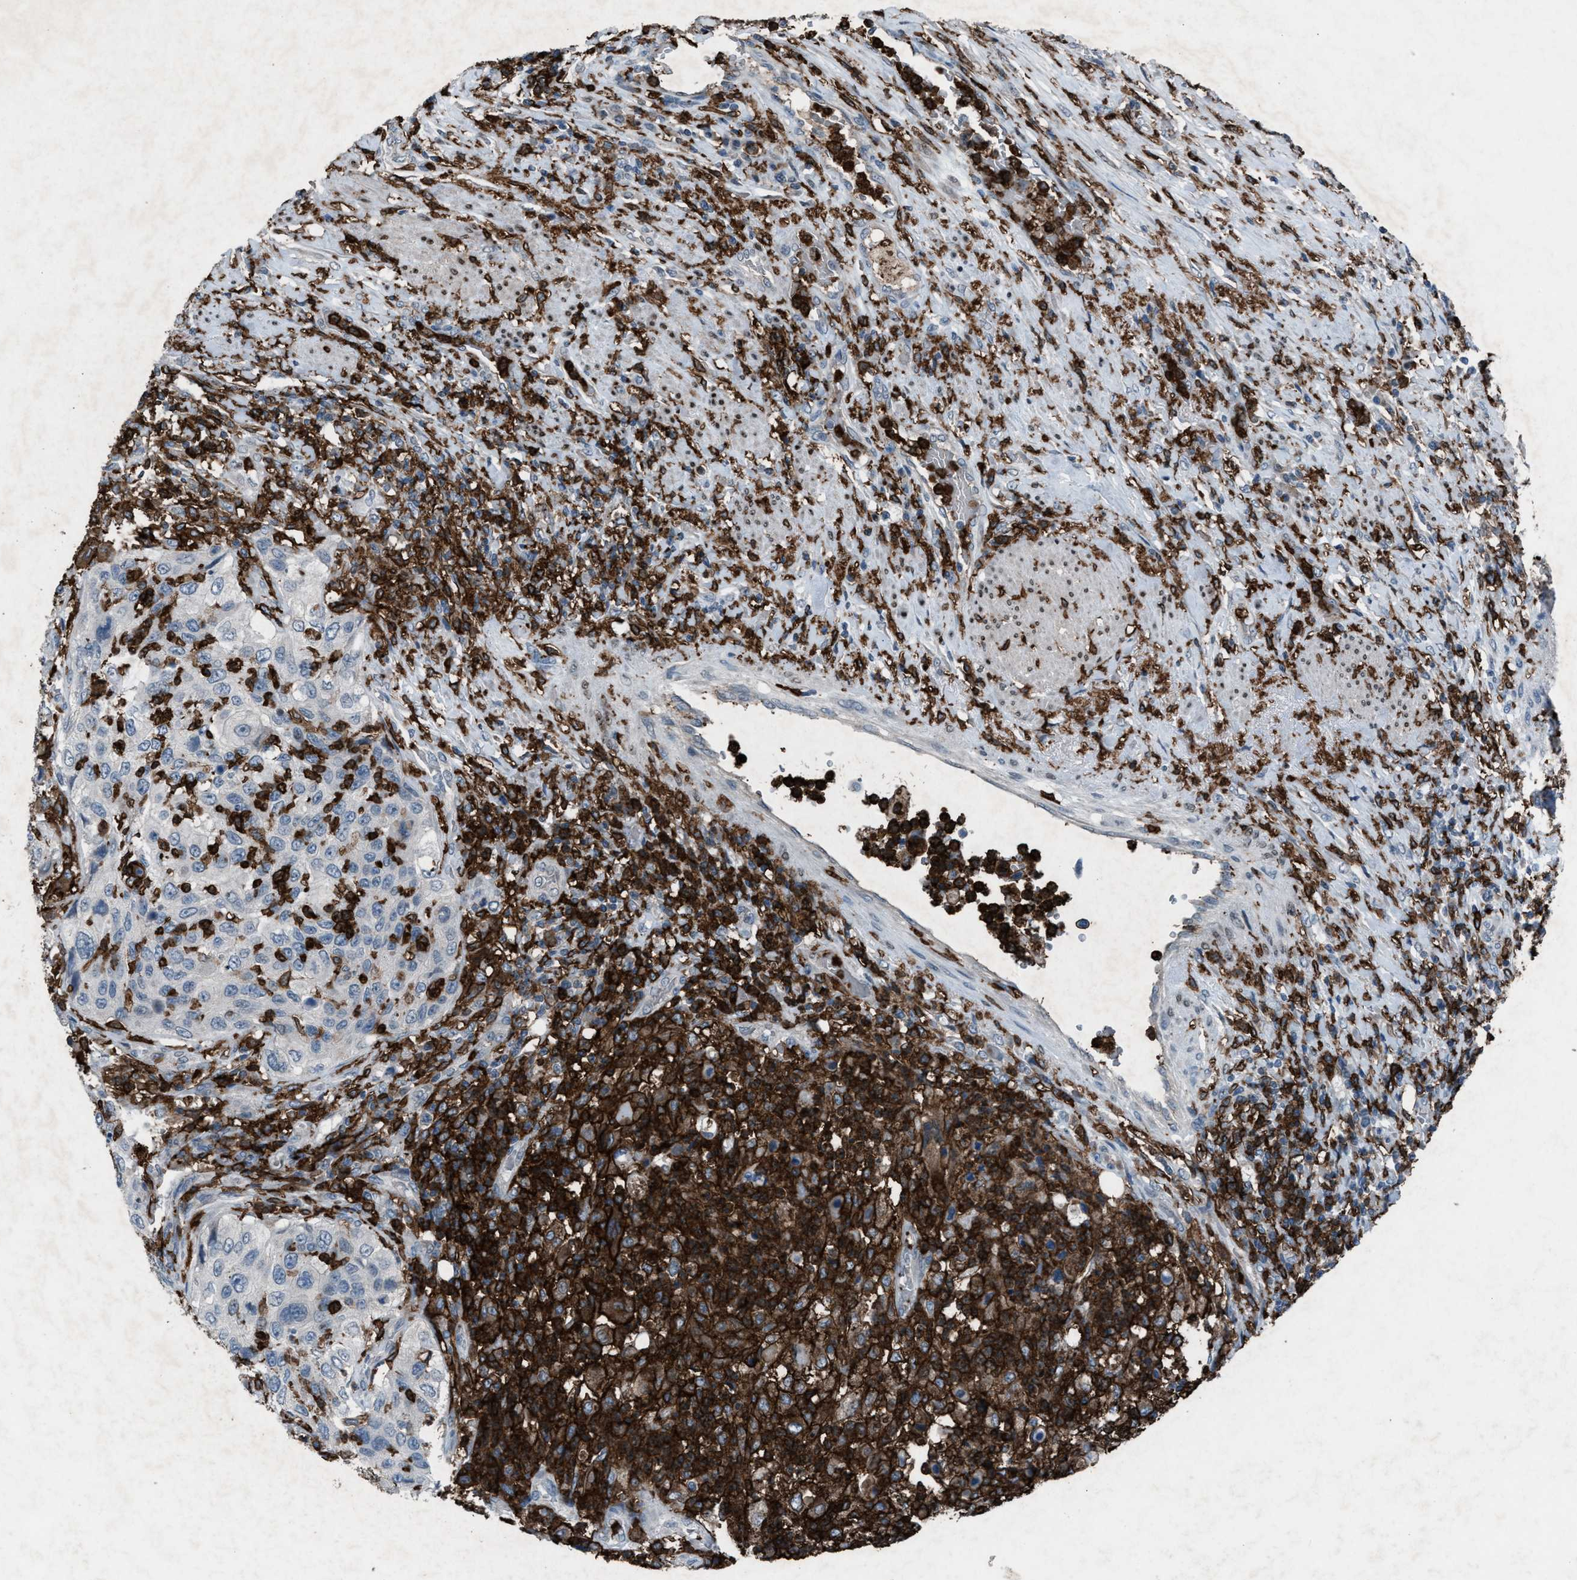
{"staining": {"intensity": "negative", "quantity": "none", "location": "none"}, "tissue": "urothelial cancer", "cell_type": "Tumor cells", "image_type": "cancer", "snomed": [{"axis": "morphology", "description": "Urothelial carcinoma, High grade"}, {"axis": "topography", "description": "Urinary bladder"}], "caption": "DAB immunohistochemical staining of urothelial carcinoma (high-grade) shows no significant positivity in tumor cells. (IHC, brightfield microscopy, high magnification).", "gene": "FCER1G", "patient": {"sex": "female", "age": 60}}